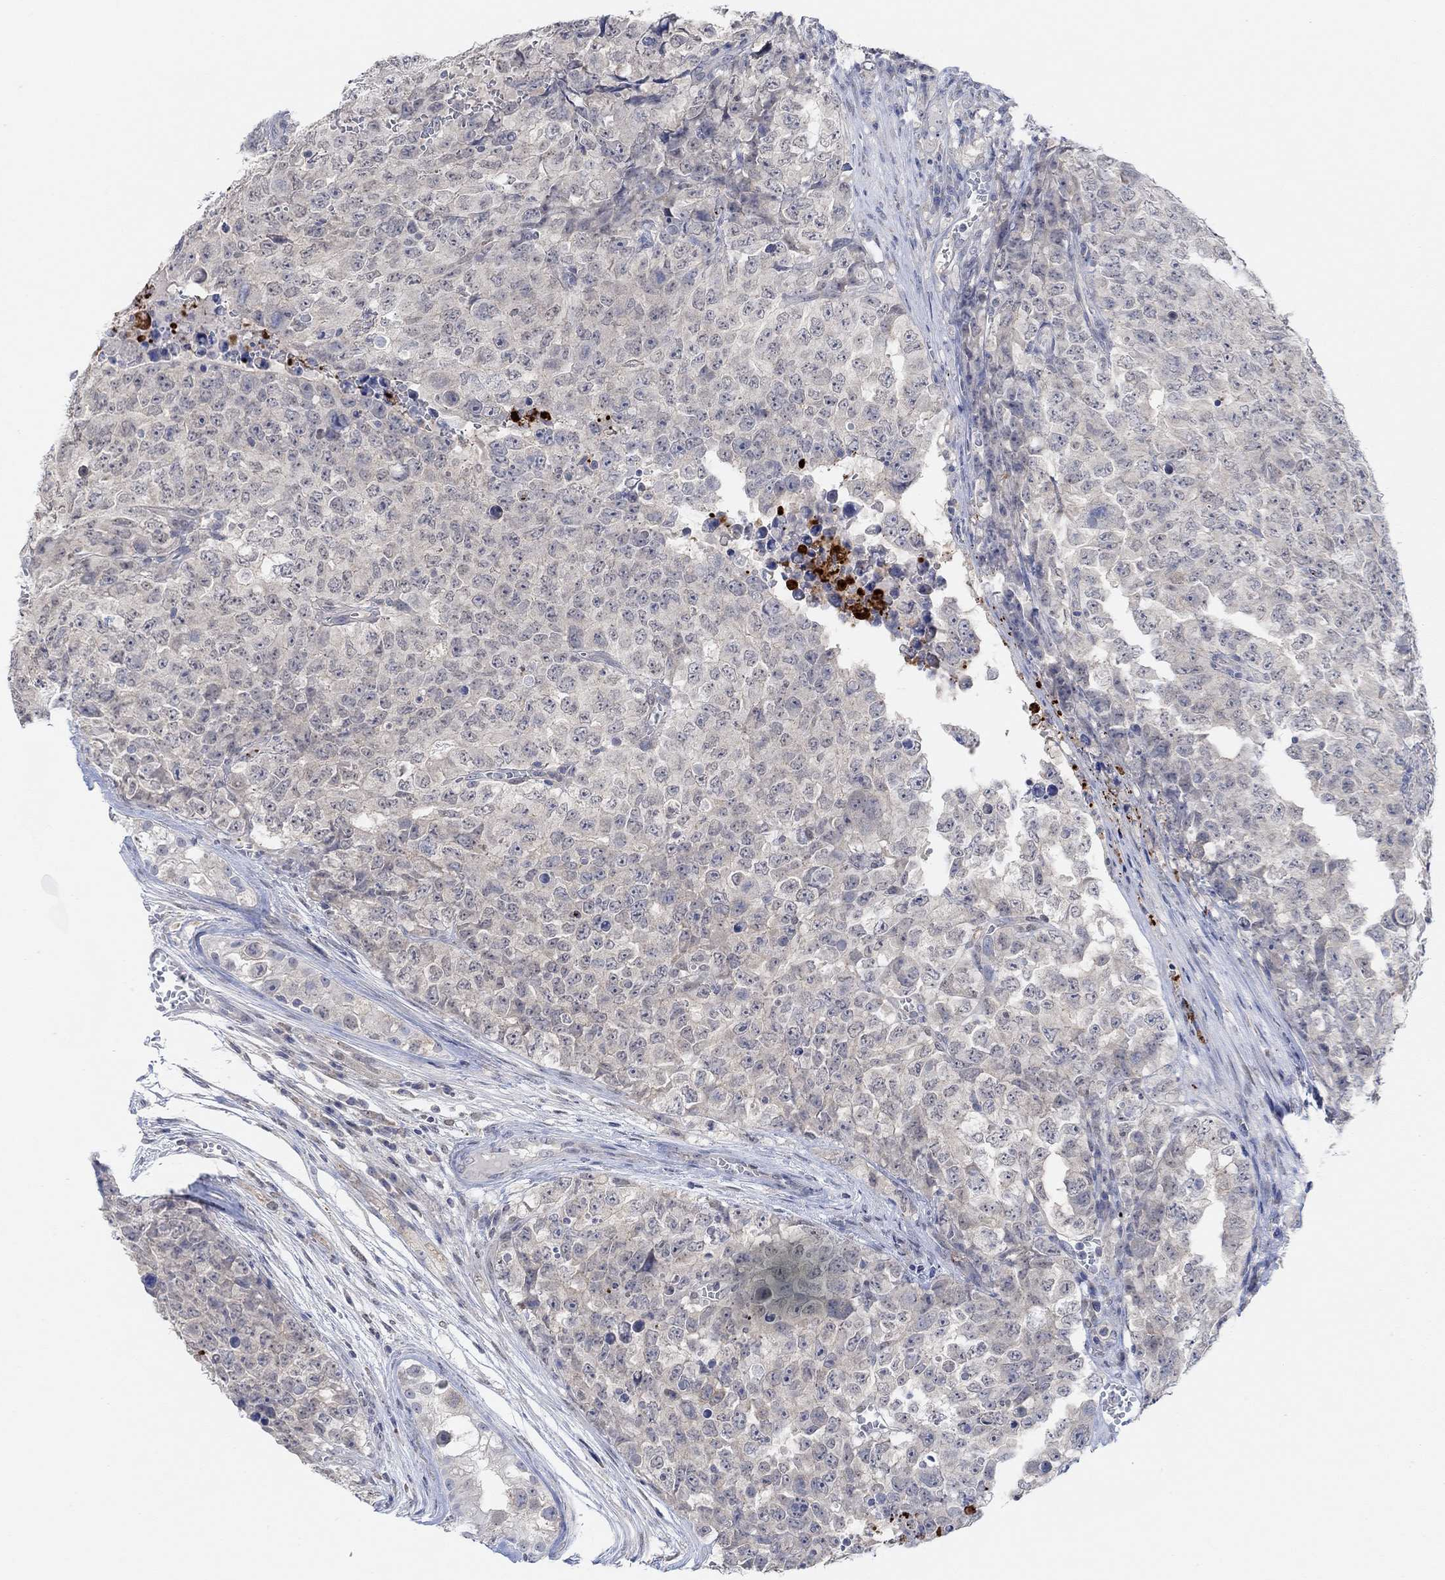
{"staining": {"intensity": "negative", "quantity": "none", "location": "none"}, "tissue": "testis cancer", "cell_type": "Tumor cells", "image_type": "cancer", "snomed": [{"axis": "morphology", "description": "Carcinoma, Embryonal, NOS"}, {"axis": "topography", "description": "Testis"}], "caption": "An immunohistochemistry (IHC) histopathology image of testis embryonal carcinoma is shown. There is no staining in tumor cells of testis embryonal carcinoma. (Stains: DAB IHC with hematoxylin counter stain, Microscopy: brightfield microscopy at high magnification).", "gene": "RIMS1", "patient": {"sex": "male", "age": 23}}